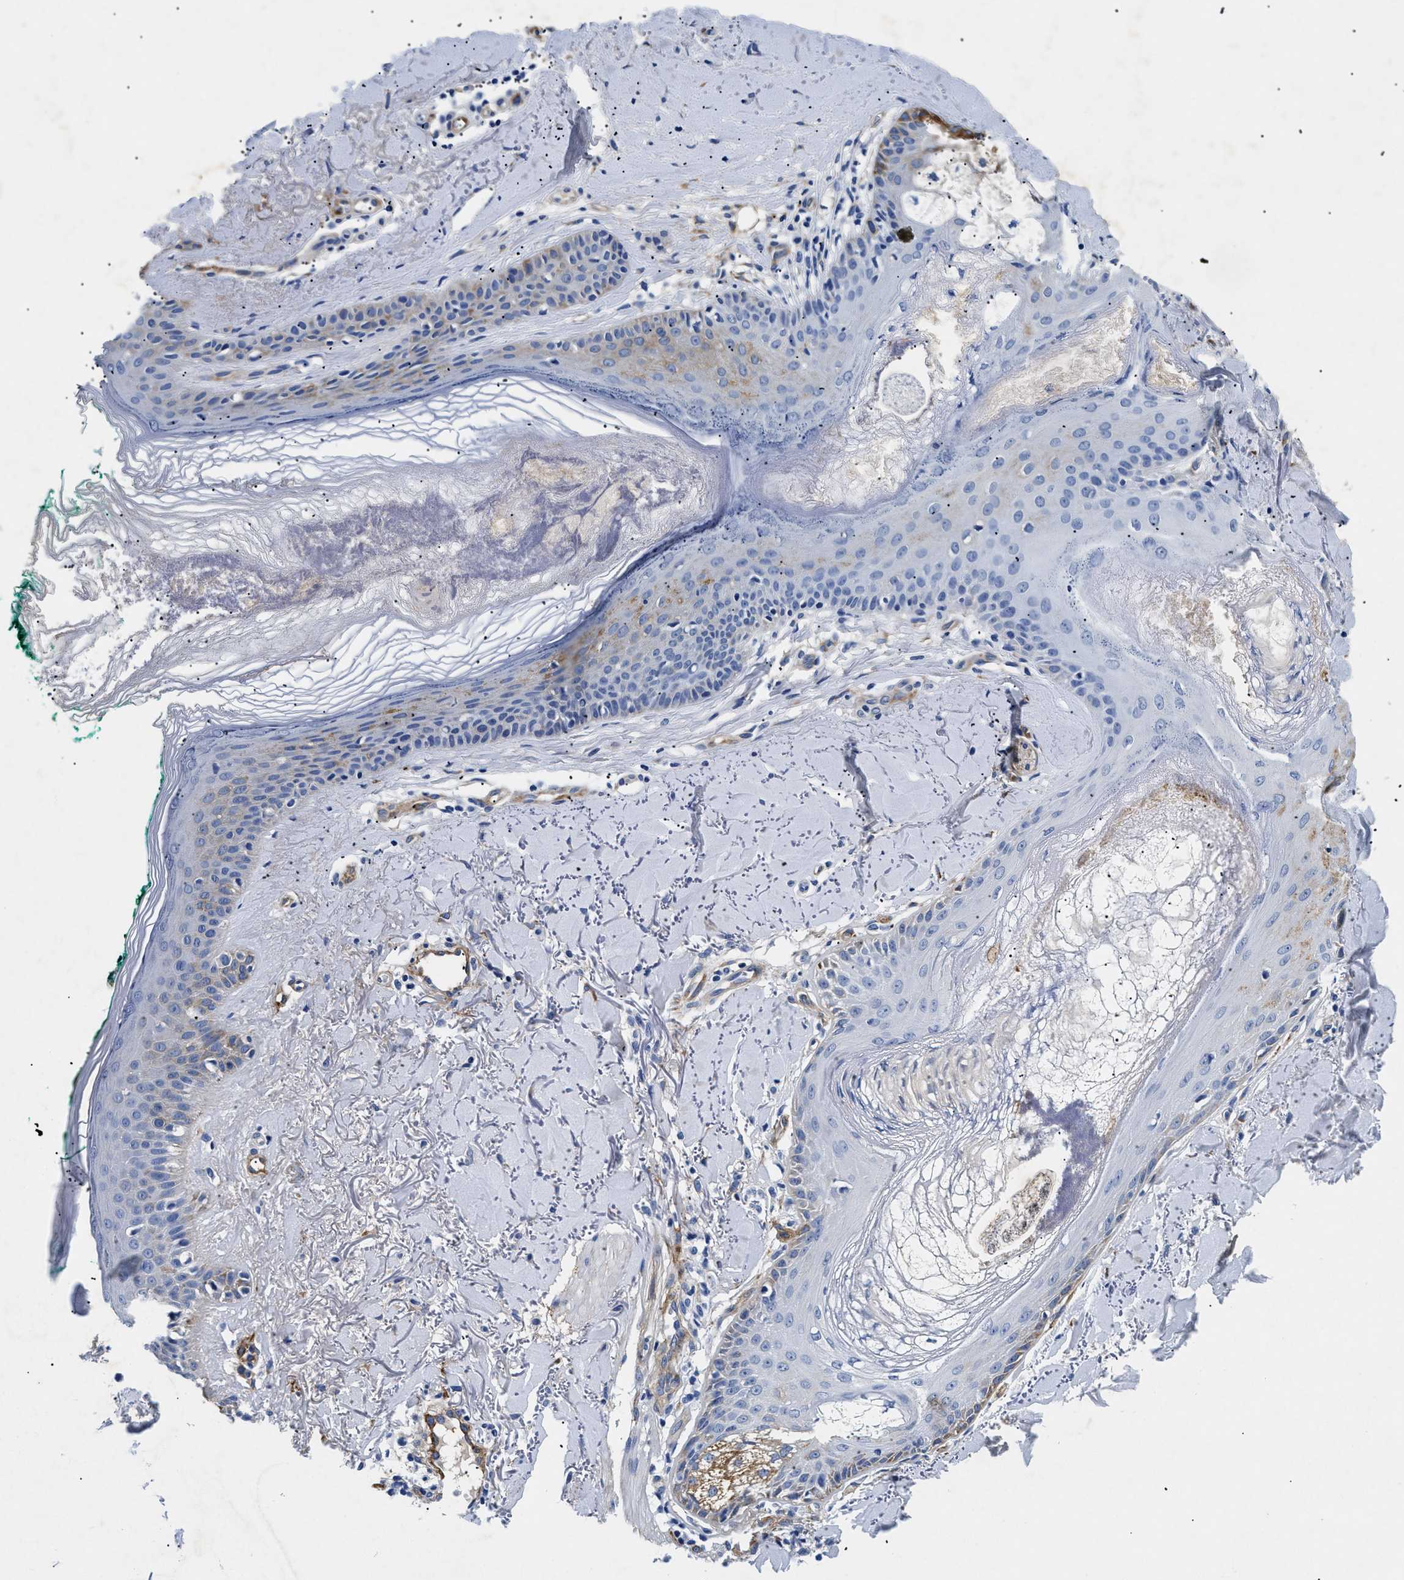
{"staining": {"intensity": "moderate", "quantity": "<25%", "location": "cytoplasmic/membranous"}, "tissue": "skin cancer", "cell_type": "Tumor cells", "image_type": "cancer", "snomed": [{"axis": "morphology", "description": "Basal cell carcinoma"}, {"axis": "topography", "description": "Skin"}], "caption": "A low amount of moderate cytoplasmic/membranous positivity is seen in about <25% of tumor cells in basal cell carcinoma (skin) tissue.", "gene": "LAMA3", "patient": {"sex": "male", "age": 43}}